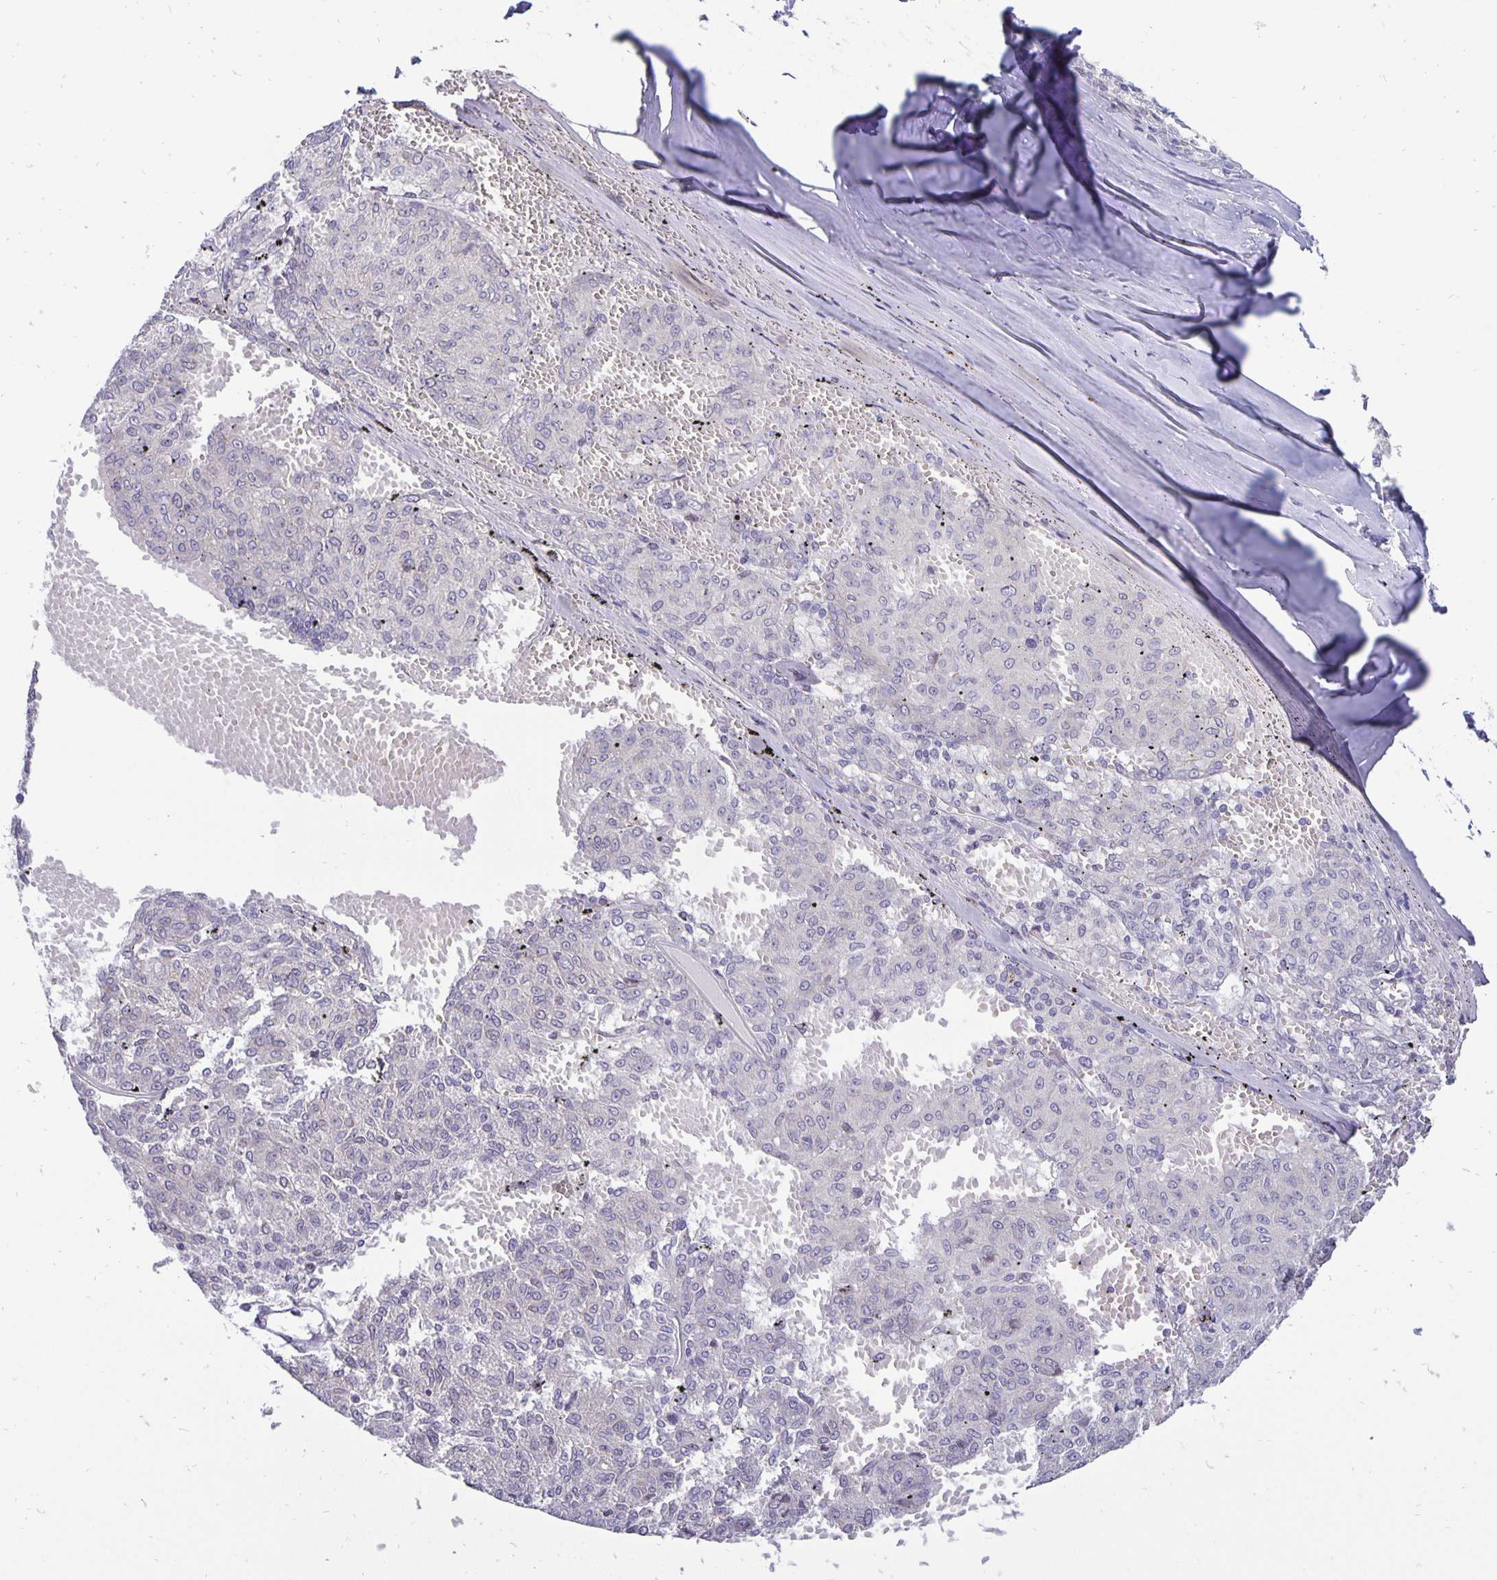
{"staining": {"intensity": "negative", "quantity": "none", "location": "none"}, "tissue": "melanoma", "cell_type": "Tumor cells", "image_type": "cancer", "snomed": [{"axis": "morphology", "description": "Malignant melanoma, NOS"}, {"axis": "topography", "description": "Skin"}], "caption": "Immunohistochemistry of malignant melanoma displays no positivity in tumor cells.", "gene": "ERBB2", "patient": {"sex": "female", "age": 72}}